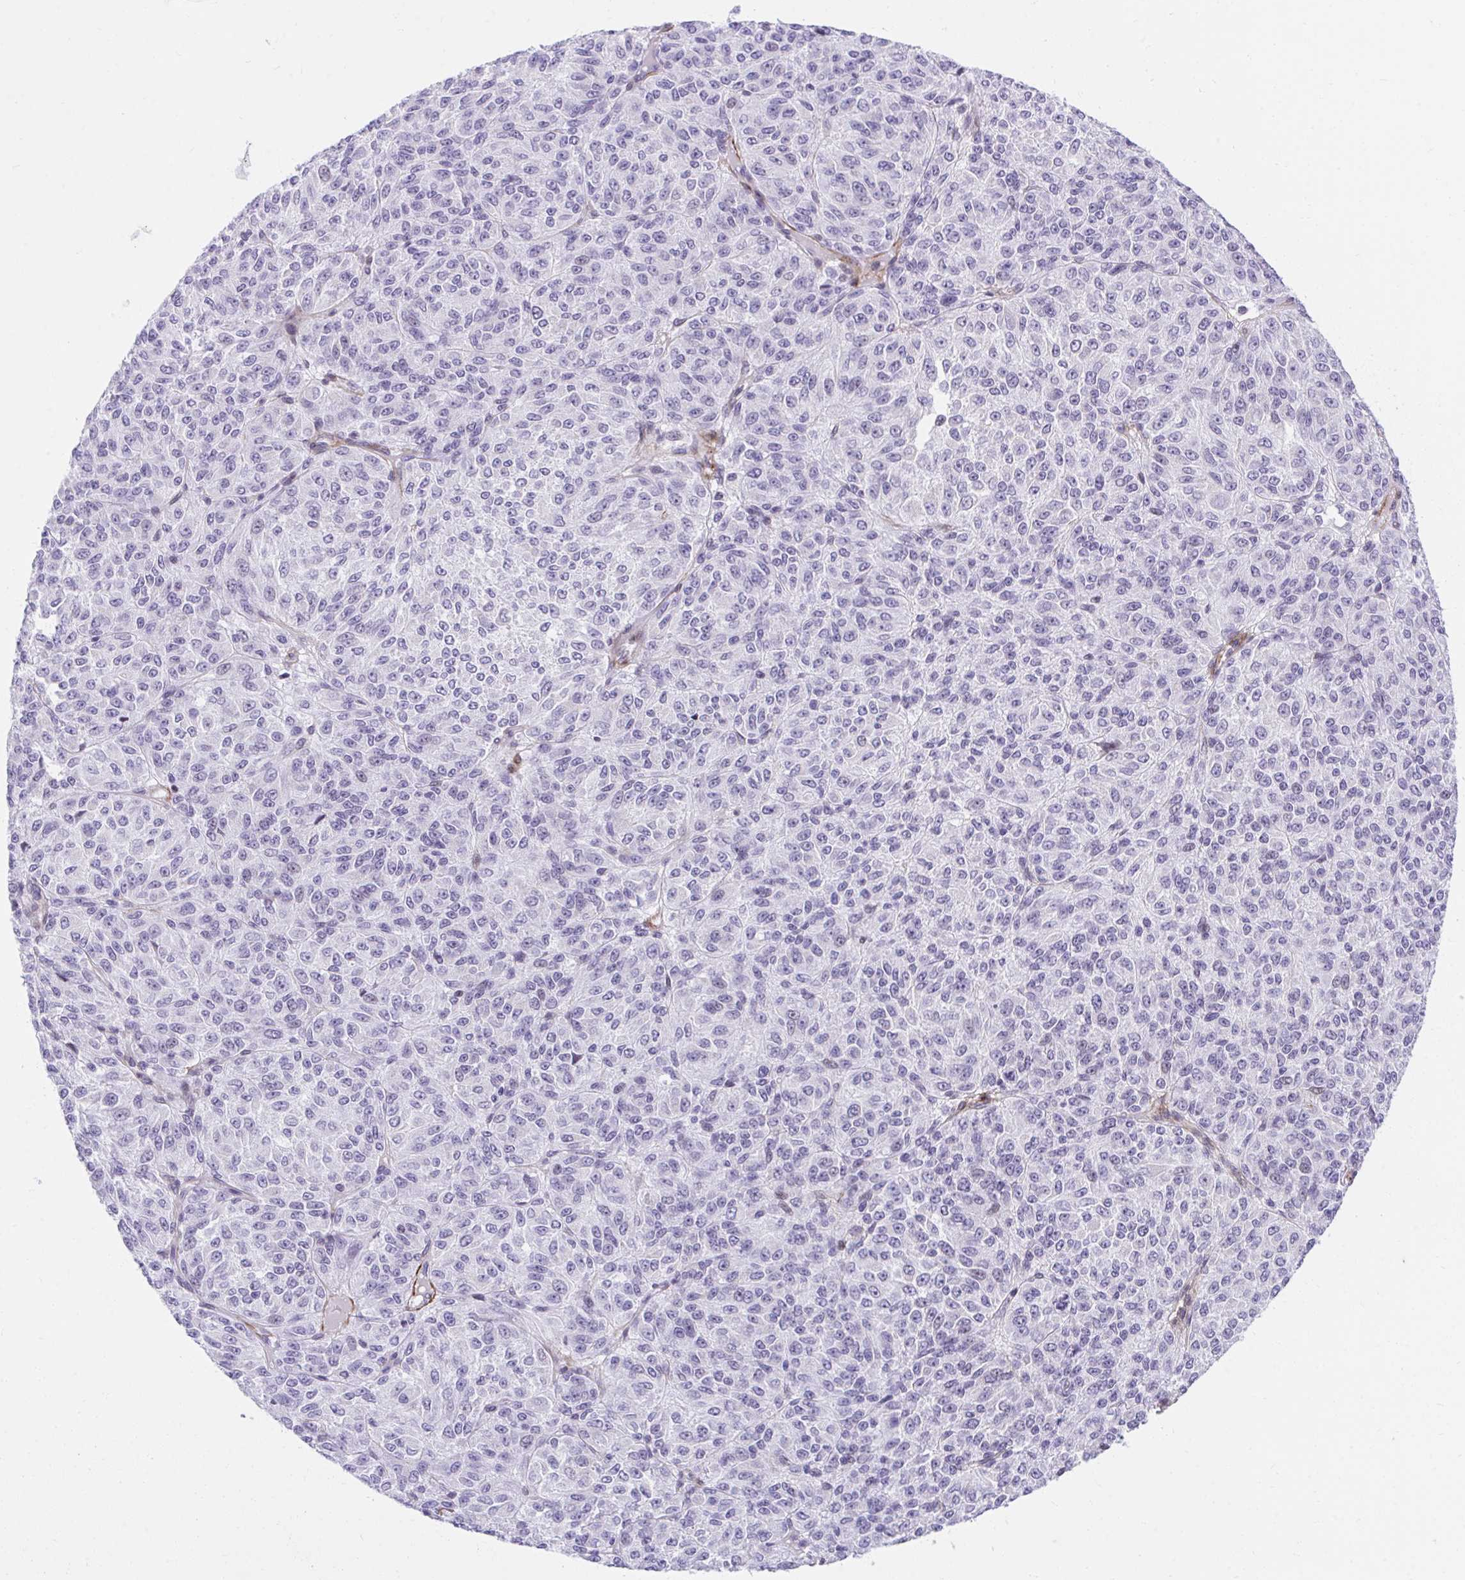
{"staining": {"intensity": "negative", "quantity": "none", "location": "none"}, "tissue": "melanoma", "cell_type": "Tumor cells", "image_type": "cancer", "snomed": [{"axis": "morphology", "description": "Malignant melanoma, Metastatic site"}, {"axis": "topography", "description": "Brain"}], "caption": "Immunohistochemistry of human melanoma shows no positivity in tumor cells. (Immunohistochemistry, brightfield microscopy, high magnification).", "gene": "KCNN4", "patient": {"sex": "female", "age": 56}}